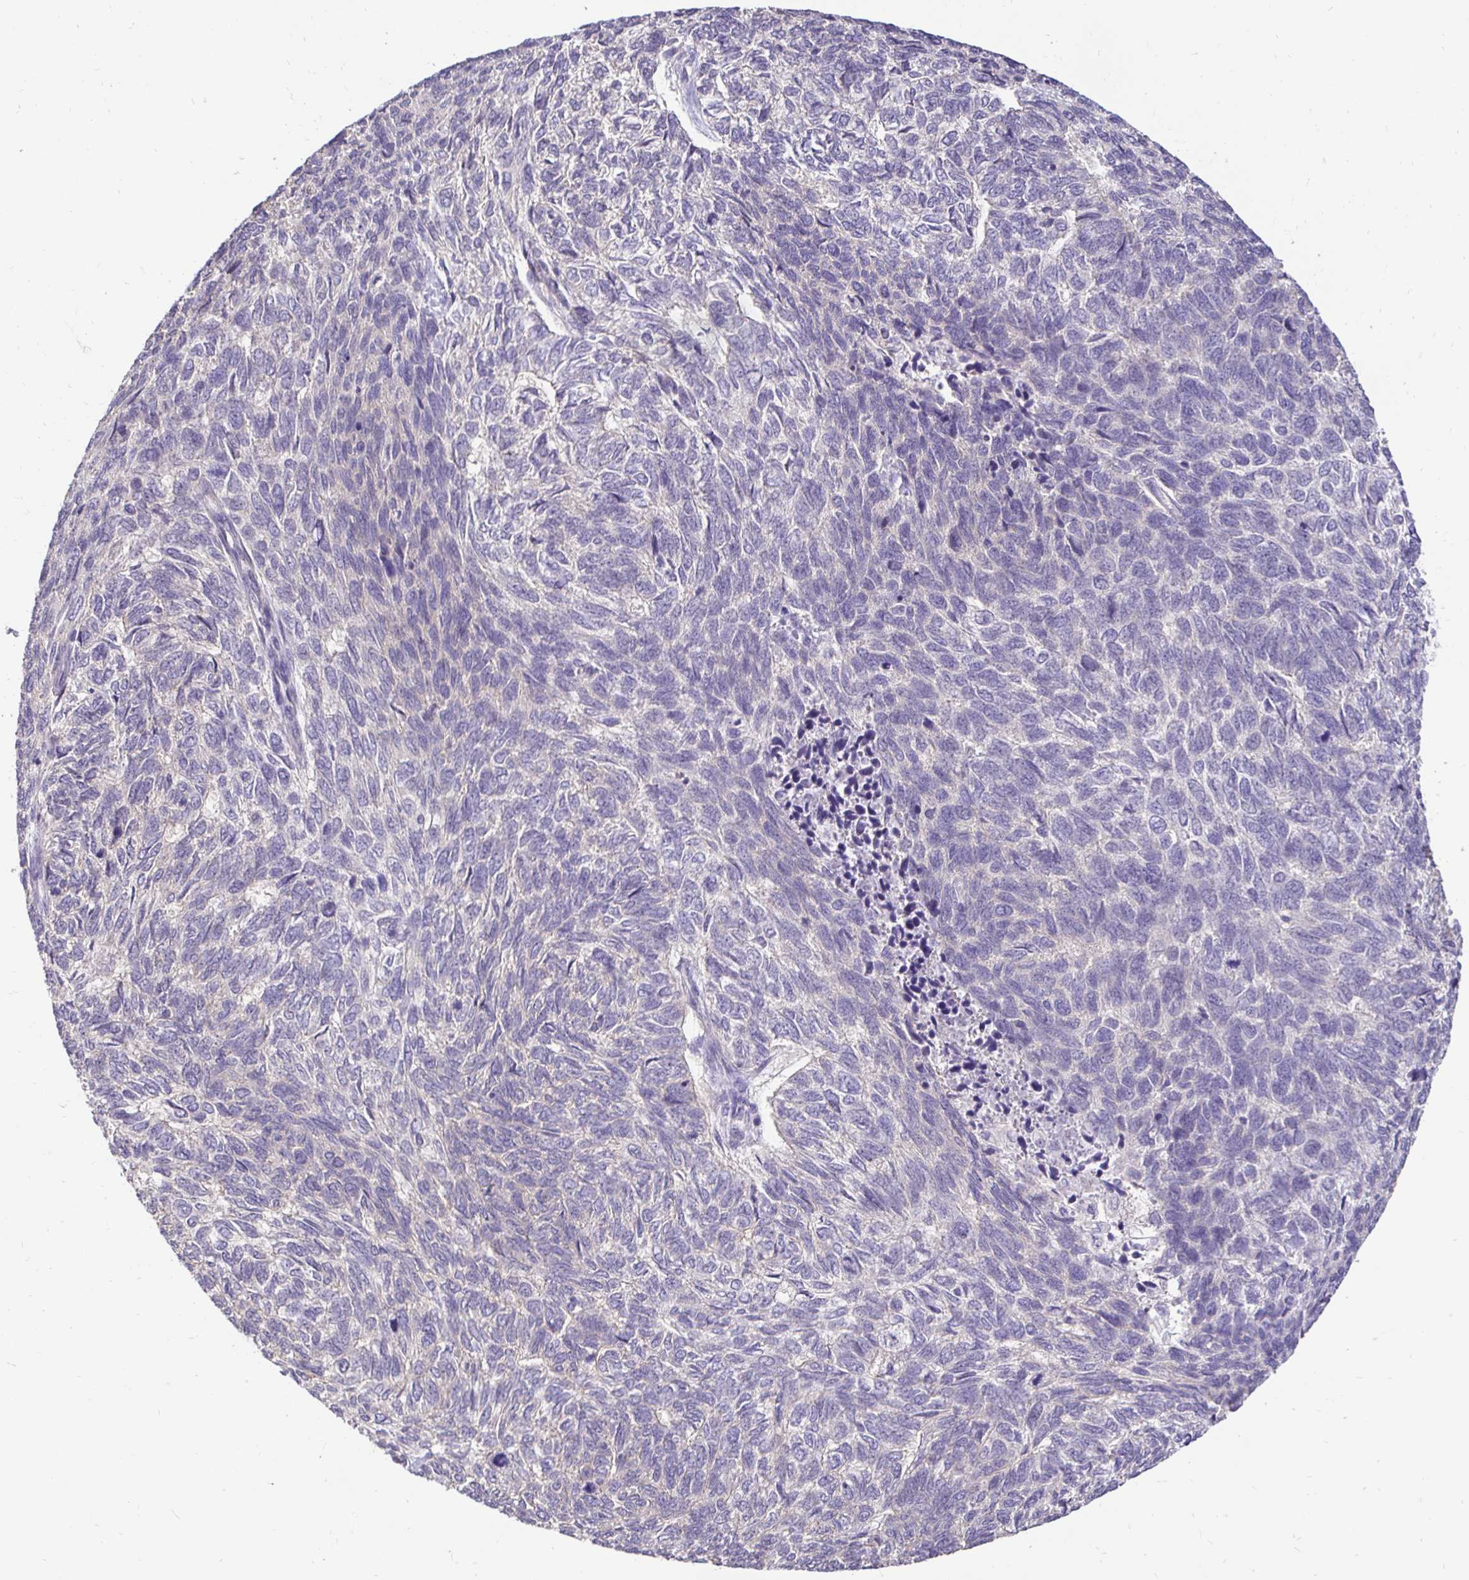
{"staining": {"intensity": "negative", "quantity": "none", "location": "none"}, "tissue": "skin cancer", "cell_type": "Tumor cells", "image_type": "cancer", "snomed": [{"axis": "morphology", "description": "Basal cell carcinoma"}, {"axis": "topography", "description": "Skin"}], "caption": "The immunohistochemistry image has no significant expression in tumor cells of skin cancer (basal cell carcinoma) tissue.", "gene": "SLC9A1", "patient": {"sex": "female", "age": 65}}